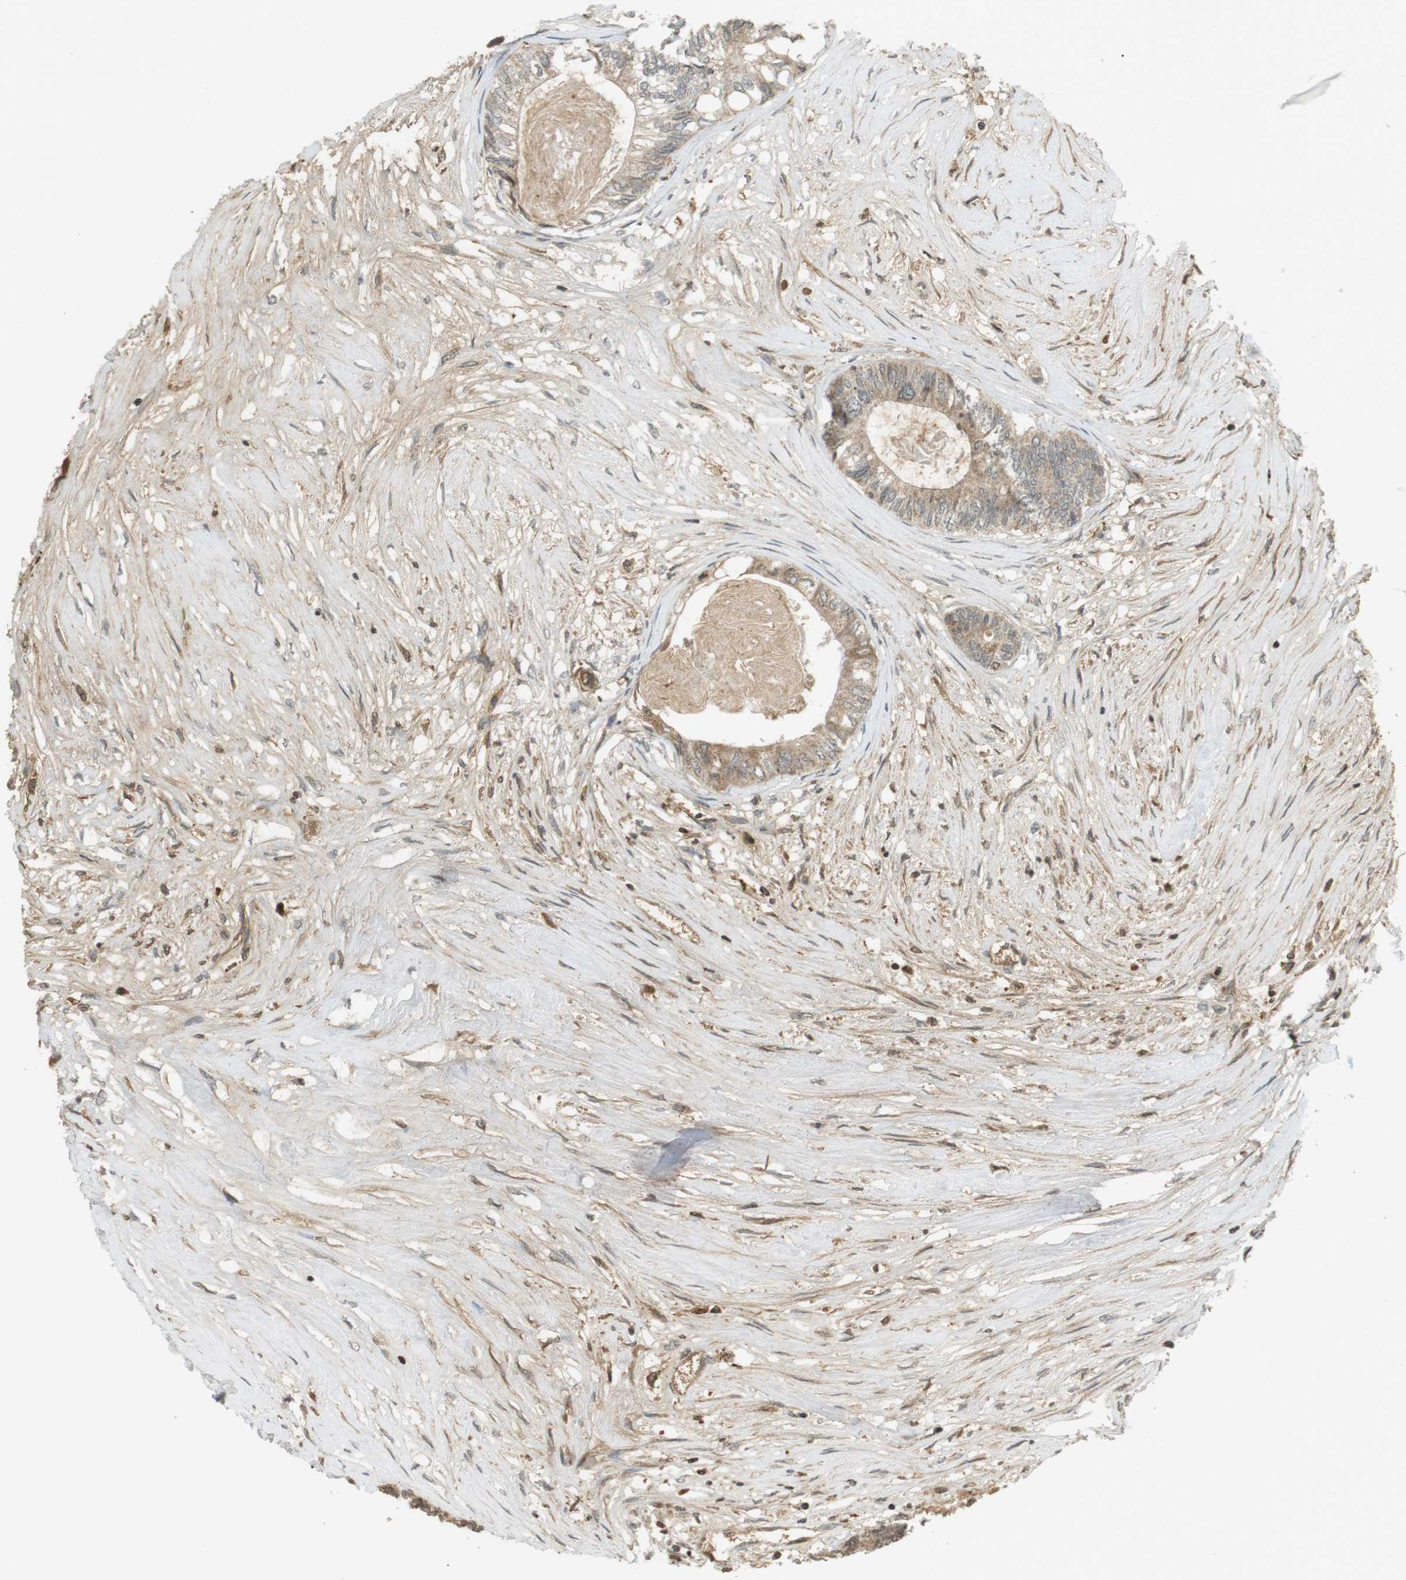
{"staining": {"intensity": "moderate", "quantity": ">75%", "location": "cytoplasmic/membranous"}, "tissue": "colorectal cancer", "cell_type": "Tumor cells", "image_type": "cancer", "snomed": [{"axis": "morphology", "description": "Adenocarcinoma, NOS"}, {"axis": "topography", "description": "Rectum"}], "caption": "The micrograph demonstrates staining of adenocarcinoma (colorectal), revealing moderate cytoplasmic/membranous protein staining (brown color) within tumor cells. The protein of interest is stained brown, and the nuclei are stained in blue (DAB IHC with brightfield microscopy, high magnification).", "gene": "SRR", "patient": {"sex": "male", "age": 63}}